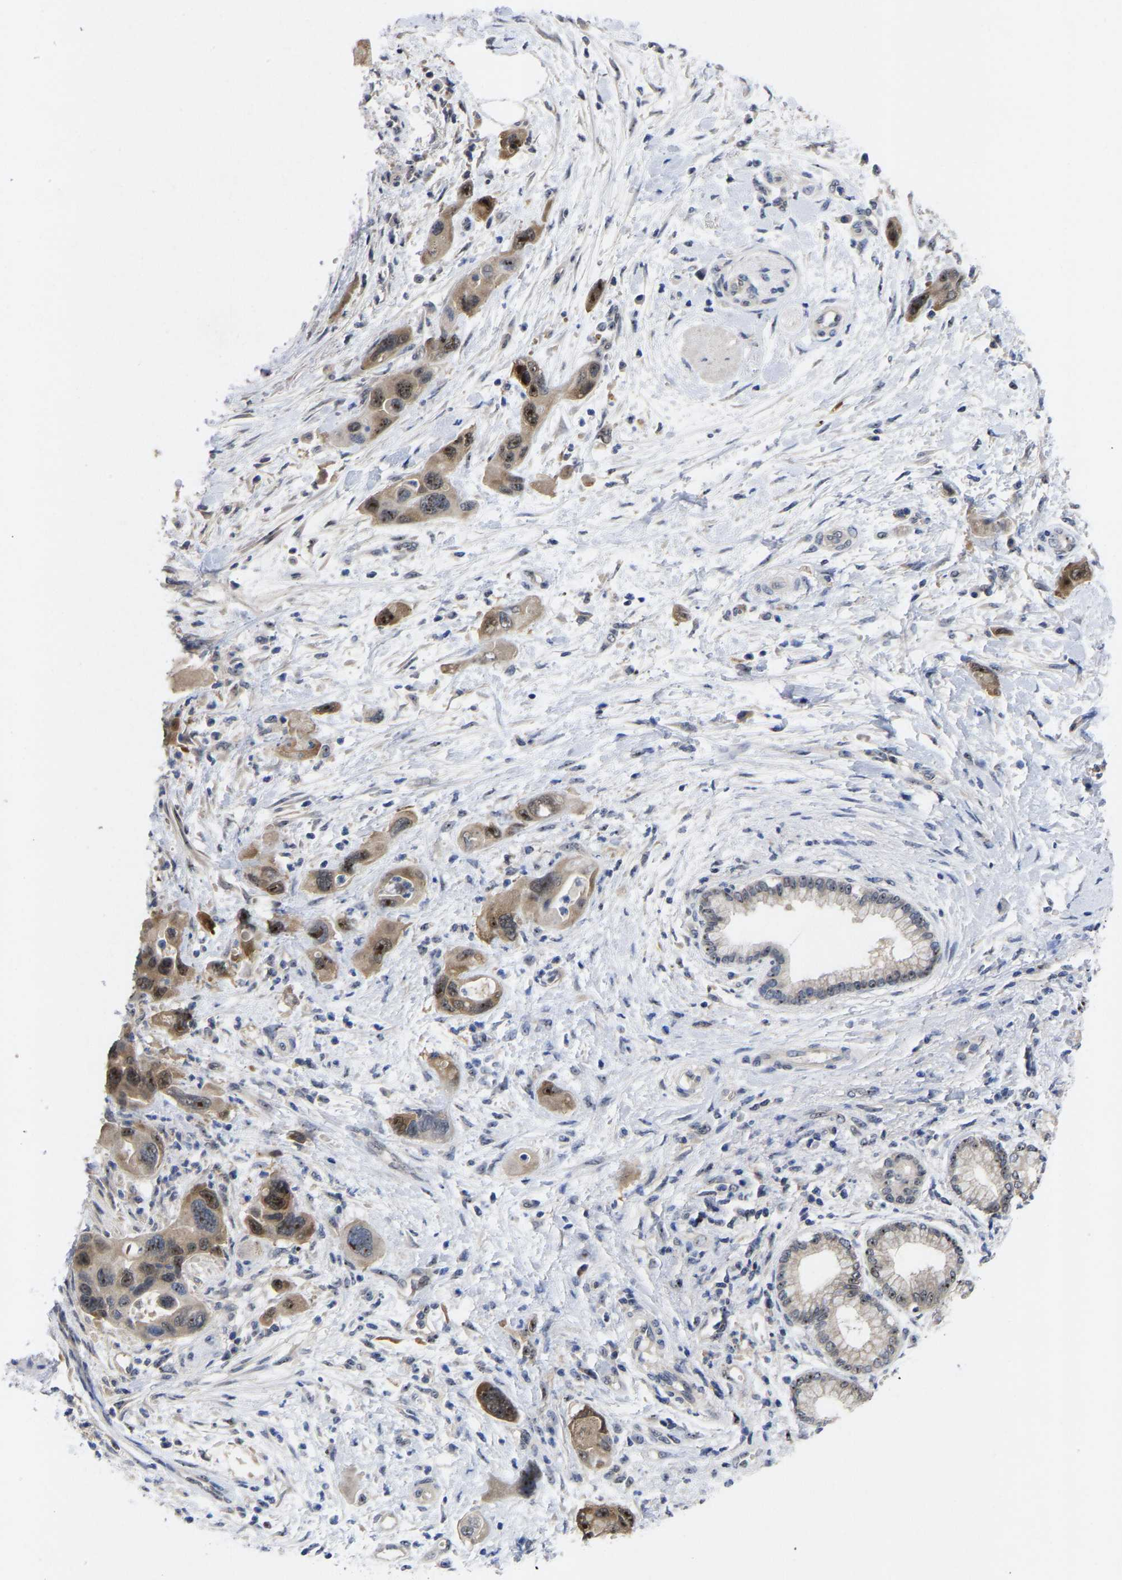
{"staining": {"intensity": "moderate", "quantity": ">75%", "location": "cytoplasmic/membranous,nuclear"}, "tissue": "pancreatic cancer", "cell_type": "Tumor cells", "image_type": "cancer", "snomed": [{"axis": "morphology", "description": "Normal tissue, NOS"}, {"axis": "morphology", "description": "Adenocarcinoma, NOS"}, {"axis": "topography", "description": "Pancreas"}], "caption": "Immunohistochemistry (DAB) staining of pancreatic cancer (adenocarcinoma) reveals moderate cytoplasmic/membranous and nuclear protein expression in about >75% of tumor cells.", "gene": "NLE1", "patient": {"sex": "female", "age": 71}}